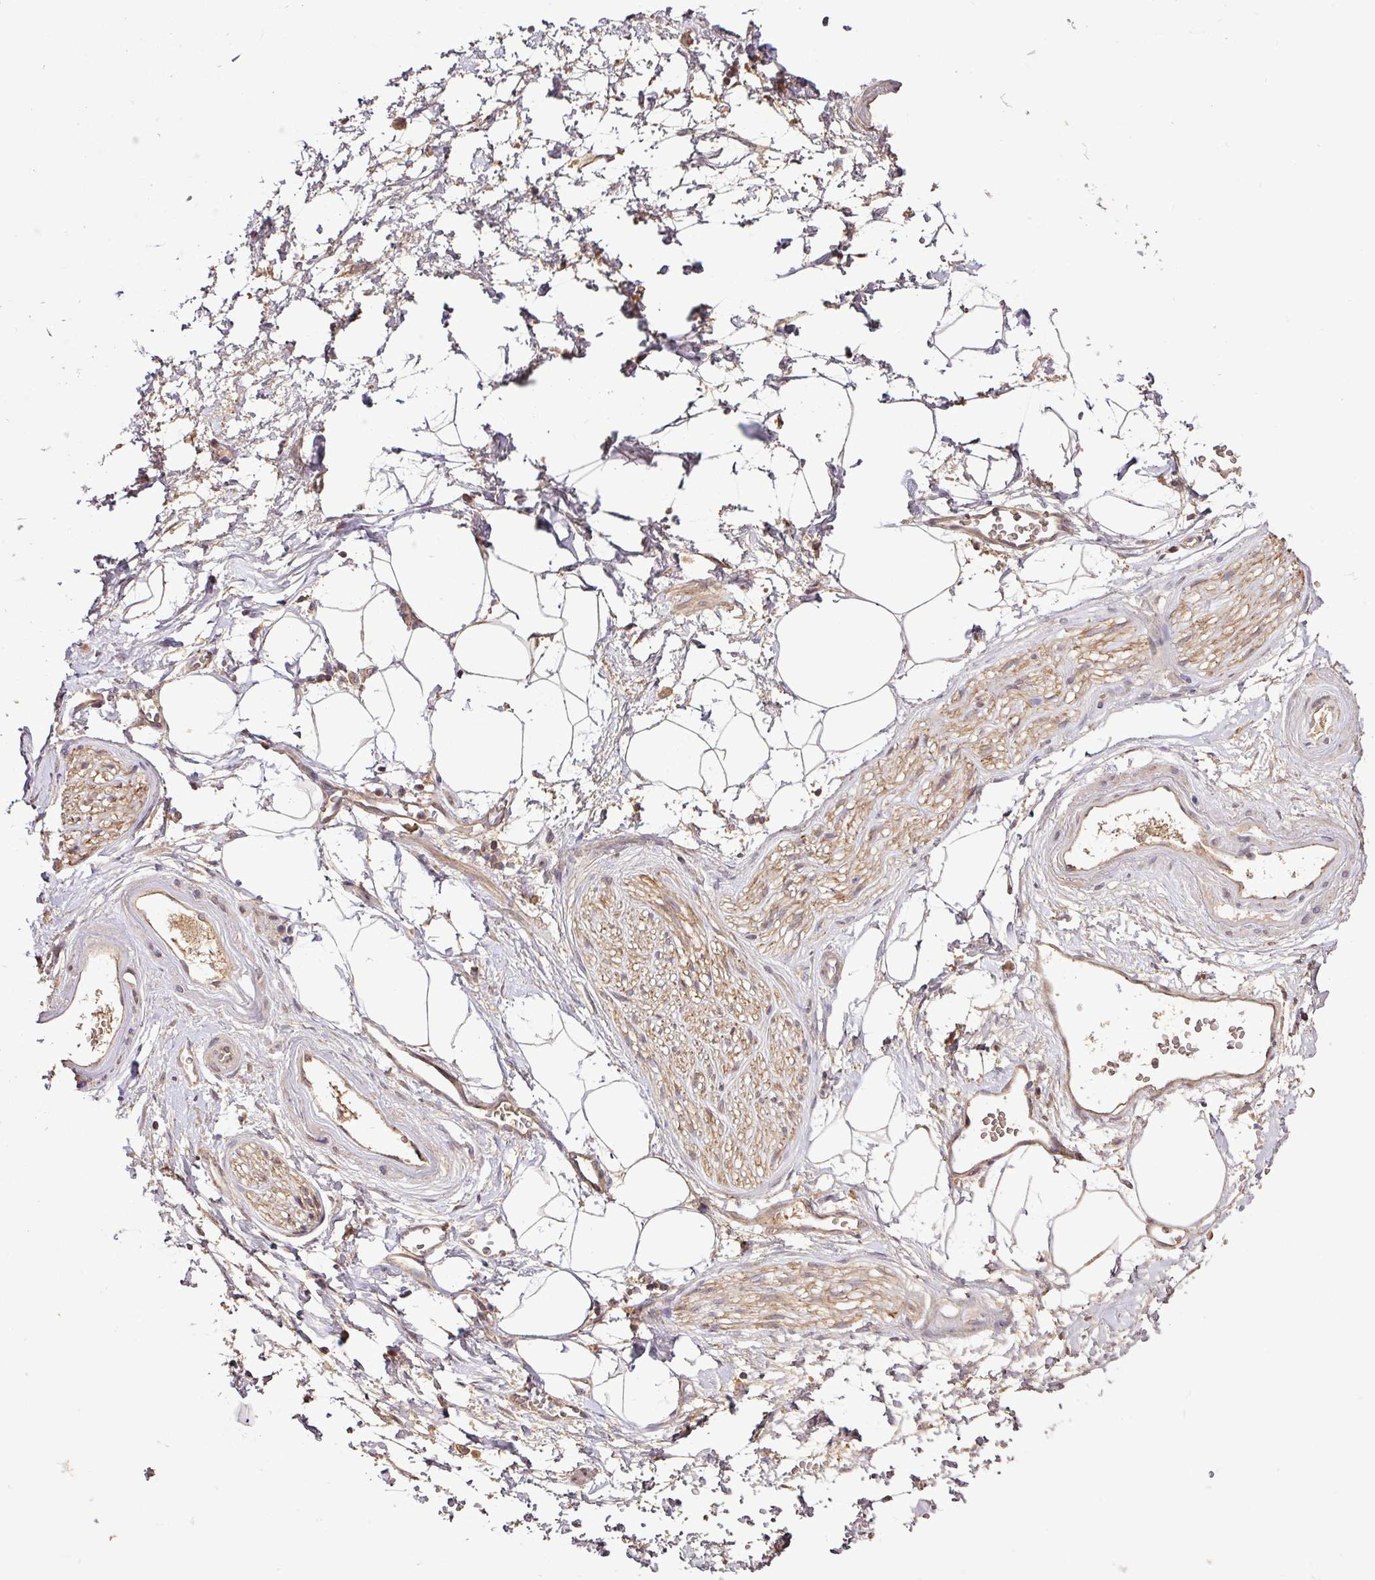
{"staining": {"intensity": "weak", "quantity": "<25%", "location": "cytoplasmic/membranous"}, "tissue": "adipose tissue", "cell_type": "Adipocytes", "image_type": "normal", "snomed": [{"axis": "morphology", "description": "Normal tissue, NOS"}, {"axis": "topography", "description": "Prostate"}, {"axis": "topography", "description": "Peripheral nerve tissue"}], "caption": "High power microscopy micrograph of an IHC image of unremarkable adipose tissue, revealing no significant expression in adipocytes. The staining was performed using DAB (3,3'-diaminobenzidine) to visualize the protein expression in brown, while the nuclei were stained in blue with hematoxylin (Magnification: 20x).", "gene": "FAIM", "patient": {"sex": "male", "age": 55}}